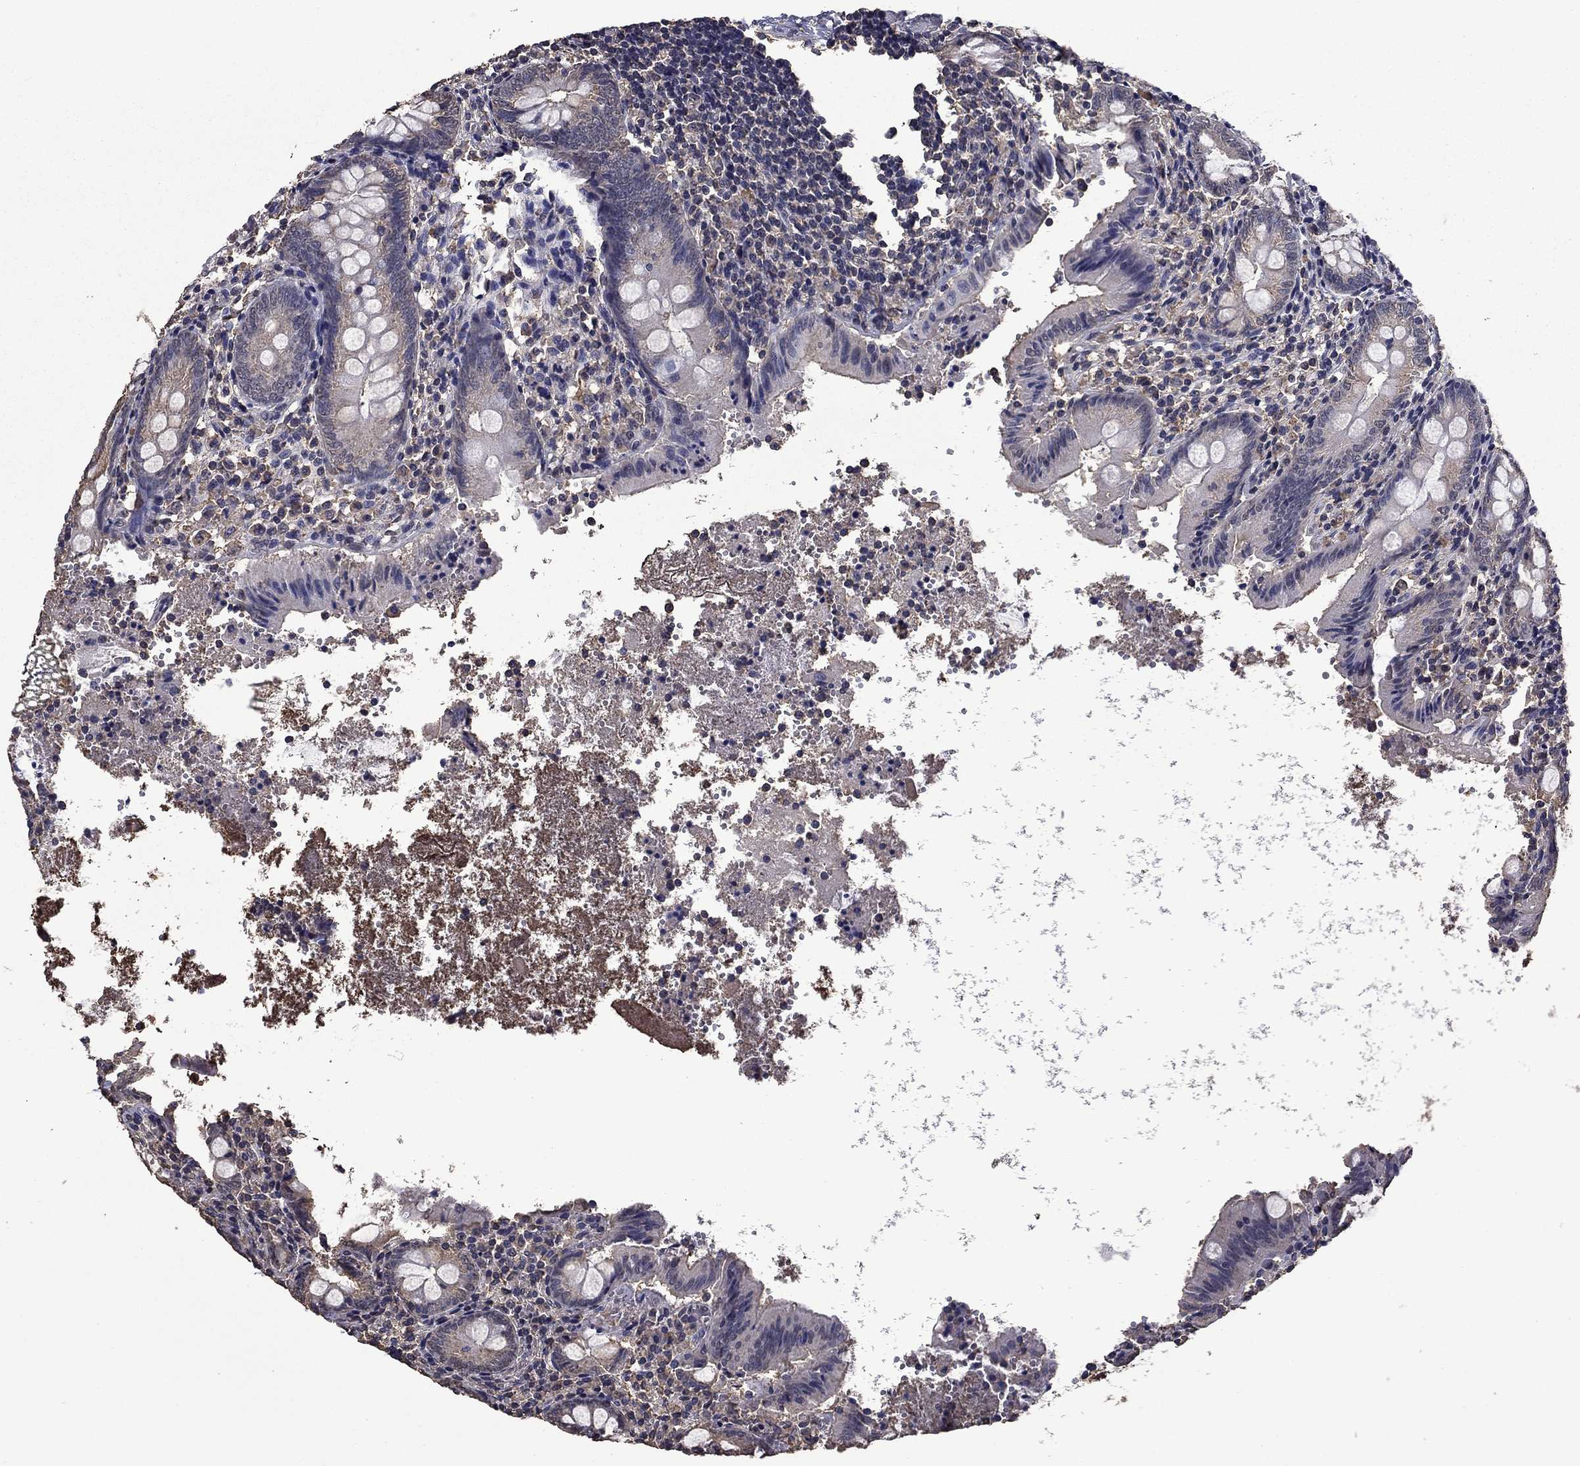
{"staining": {"intensity": "negative", "quantity": "none", "location": "none"}, "tissue": "appendix", "cell_type": "Glandular cells", "image_type": "normal", "snomed": [{"axis": "morphology", "description": "Normal tissue, NOS"}, {"axis": "topography", "description": "Appendix"}], "caption": "A micrograph of human appendix is negative for staining in glandular cells.", "gene": "MFAP3L", "patient": {"sex": "female", "age": 23}}